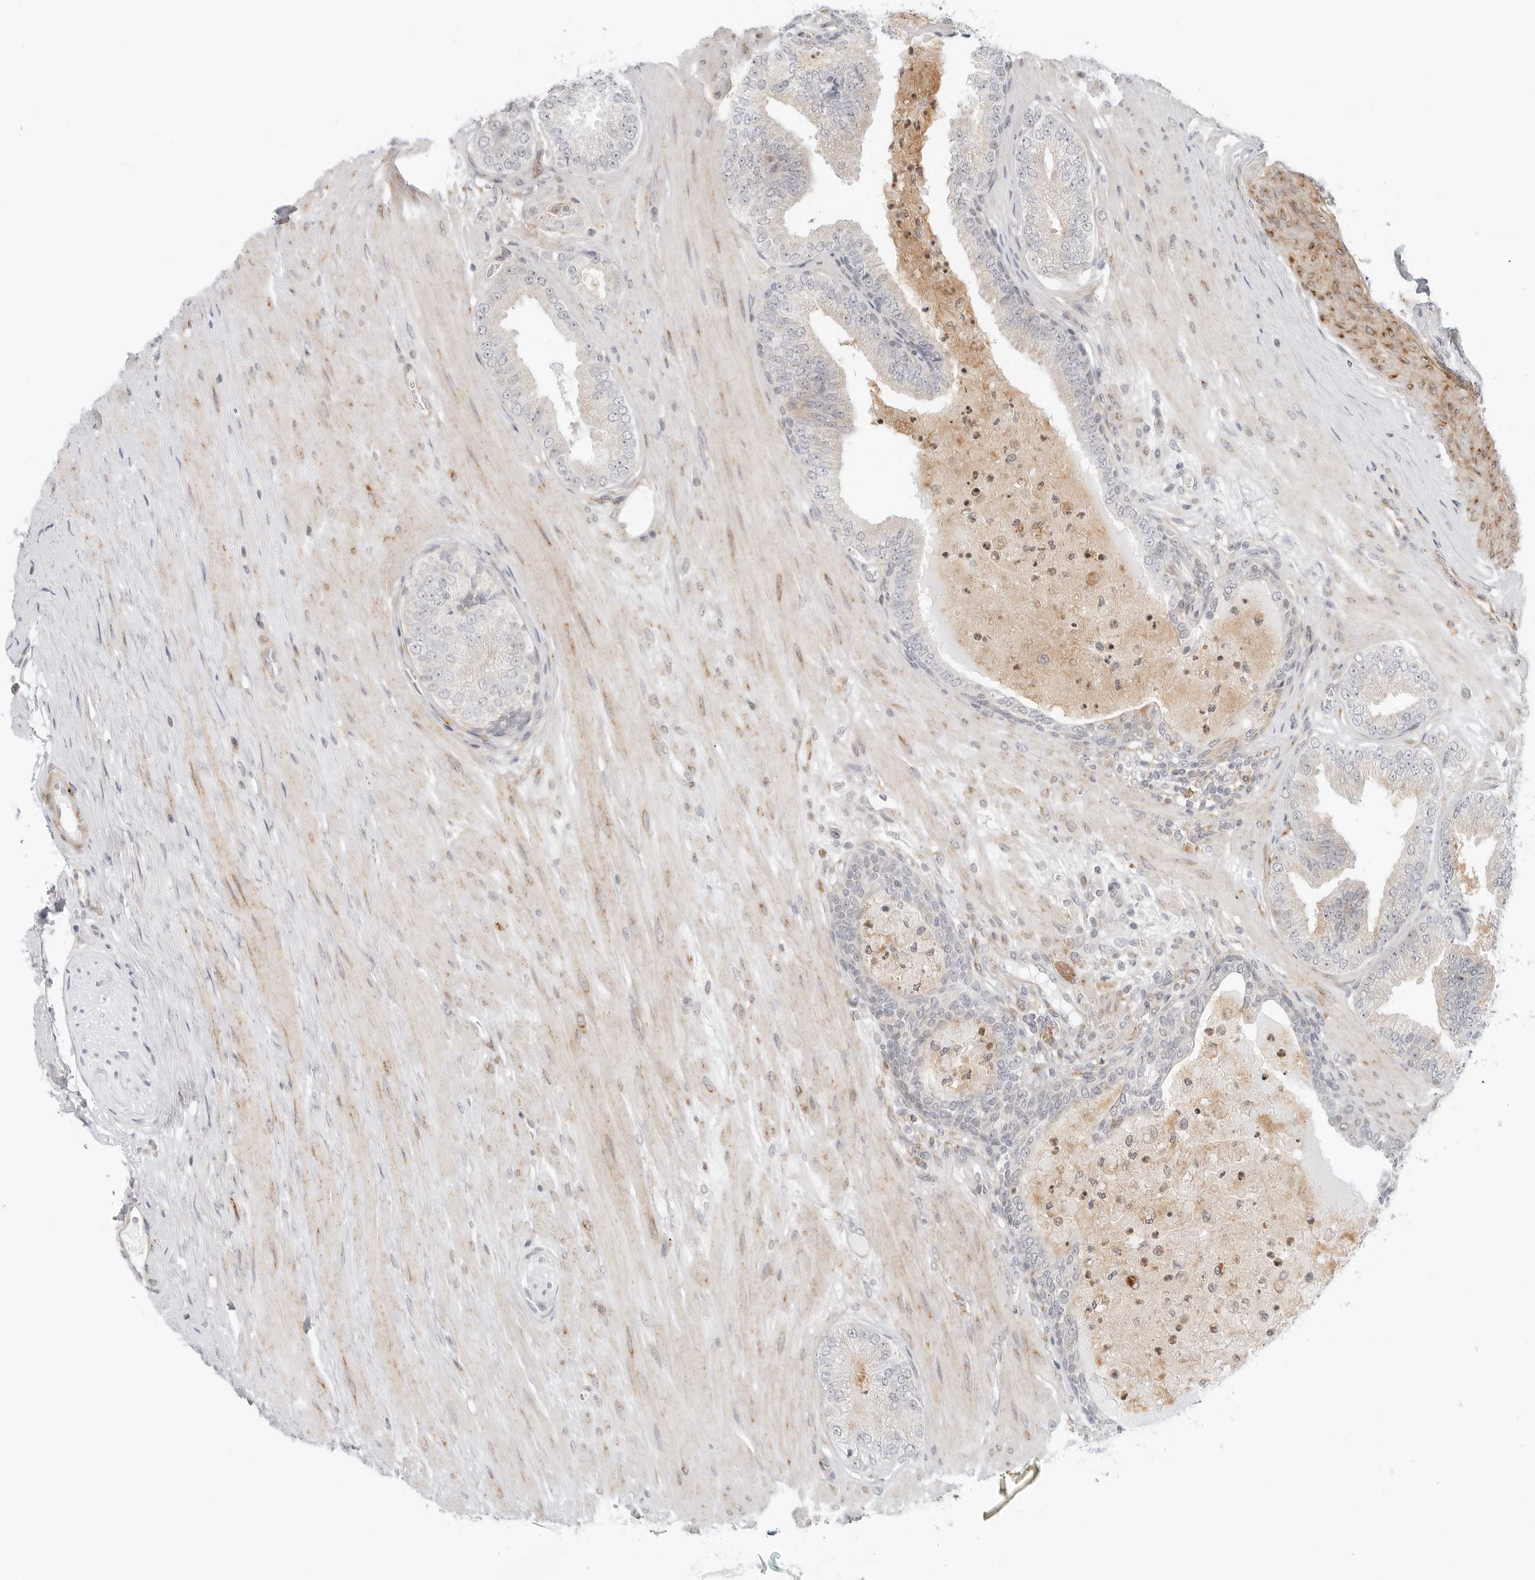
{"staining": {"intensity": "negative", "quantity": "none", "location": "none"}, "tissue": "prostate cancer", "cell_type": "Tumor cells", "image_type": "cancer", "snomed": [{"axis": "morphology", "description": "Adenocarcinoma, Low grade"}, {"axis": "topography", "description": "Prostate"}], "caption": "An image of prostate adenocarcinoma (low-grade) stained for a protein displays no brown staining in tumor cells. (Brightfield microscopy of DAB (3,3'-diaminobenzidine) immunohistochemistry at high magnification).", "gene": "C1QTNF1", "patient": {"sex": "male", "age": 63}}